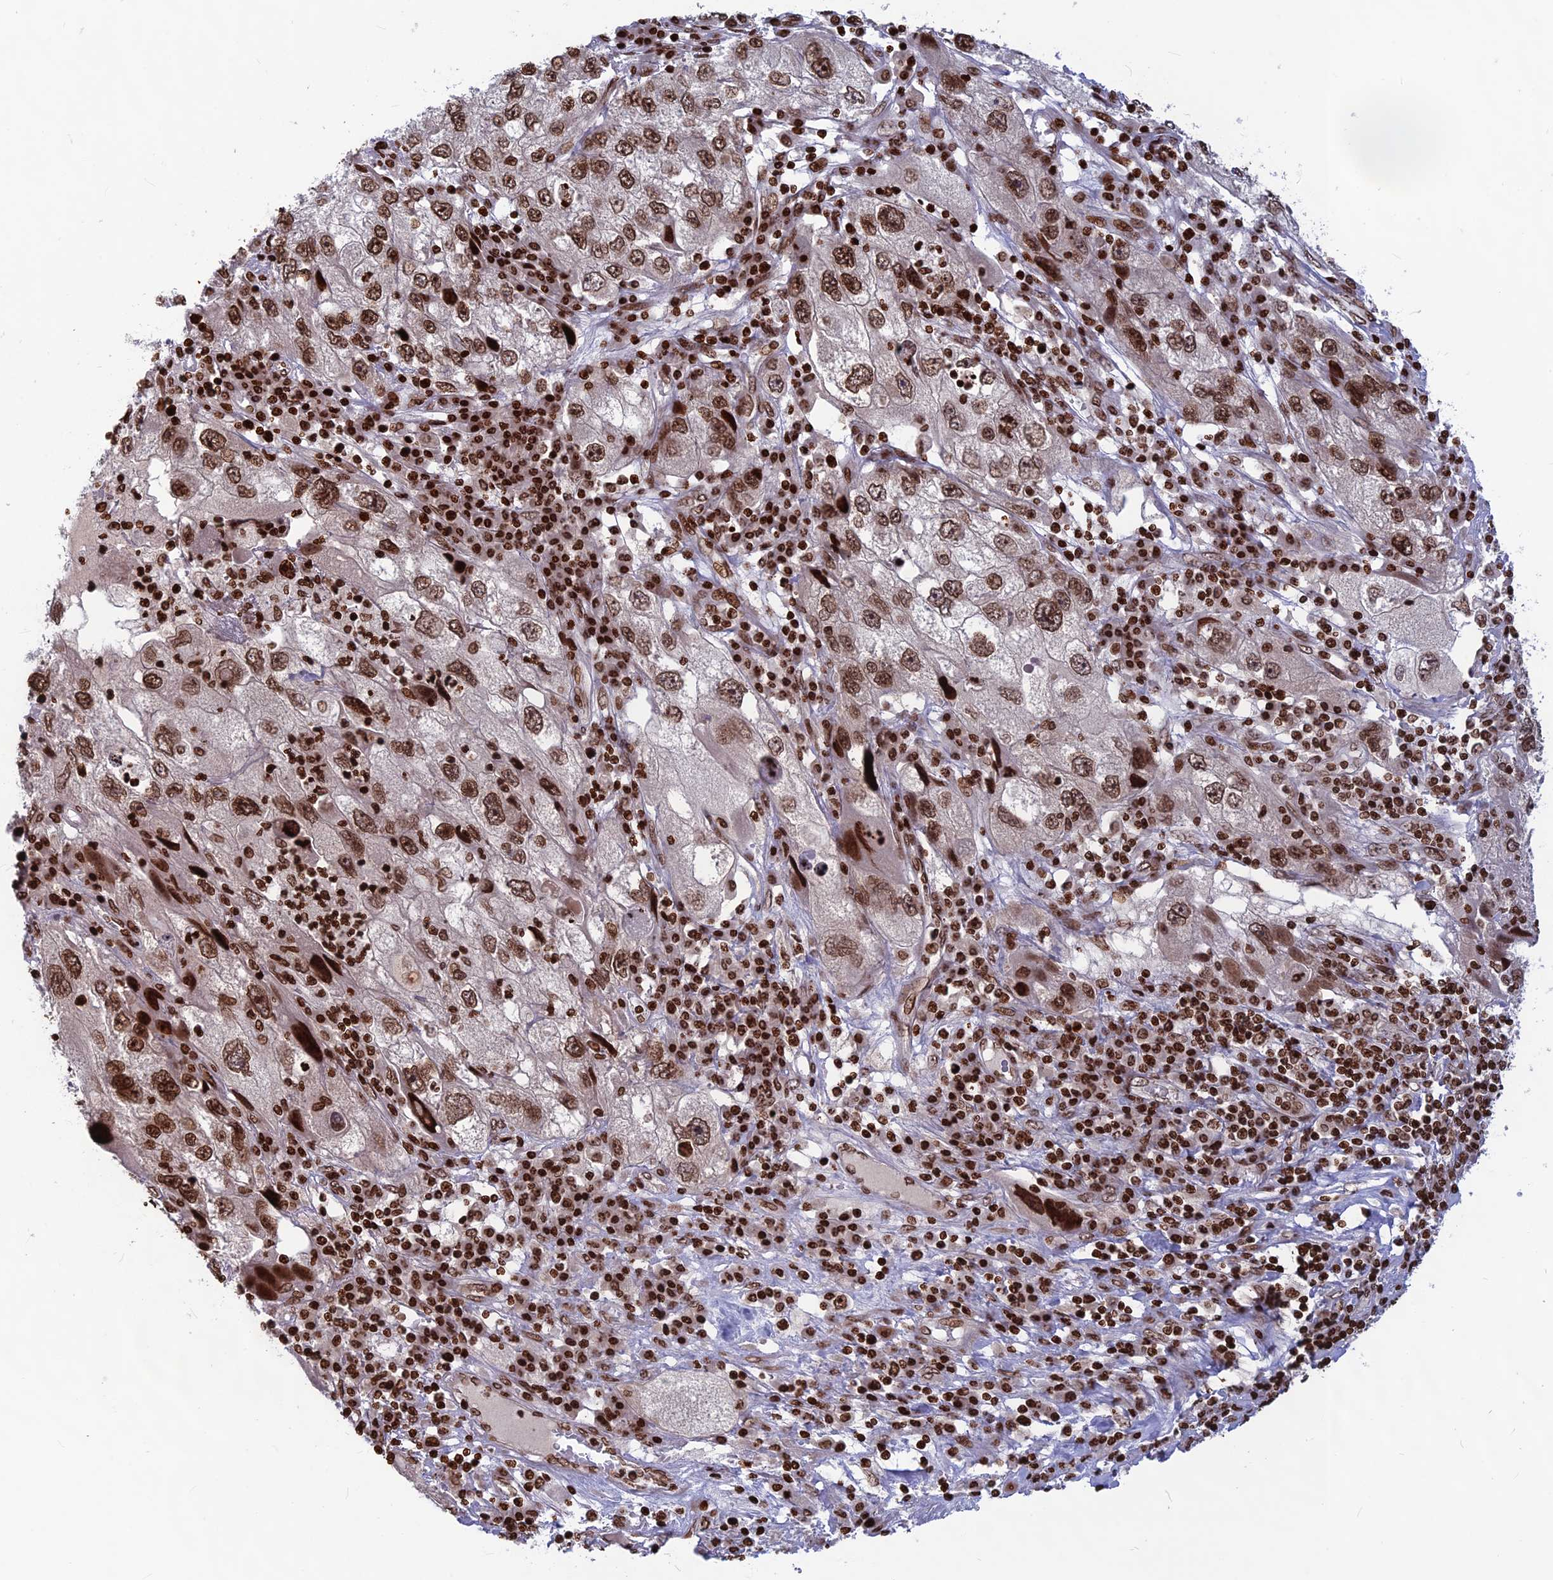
{"staining": {"intensity": "moderate", "quantity": ">75%", "location": "nuclear"}, "tissue": "endometrial cancer", "cell_type": "Tumor cells", "image_type": "cancer", "snomed": [{"axis": "morphology", "description": "Adenocarcinoma, NOS"}, {"axis": "topography", "description": "Endometrium"}], "caption": "IHC photomicrograph of neoplastic tissue: human adenocarcinoma (endometrial) stained using immunohistochemistry (IHC) exhibits medium levels of moderate protein expression localized specifically in the nuclear of tumor cells, appearing as a nuclear brown color.", "gene": "TET2", "patient": {"sex": "female", "age": 49}}